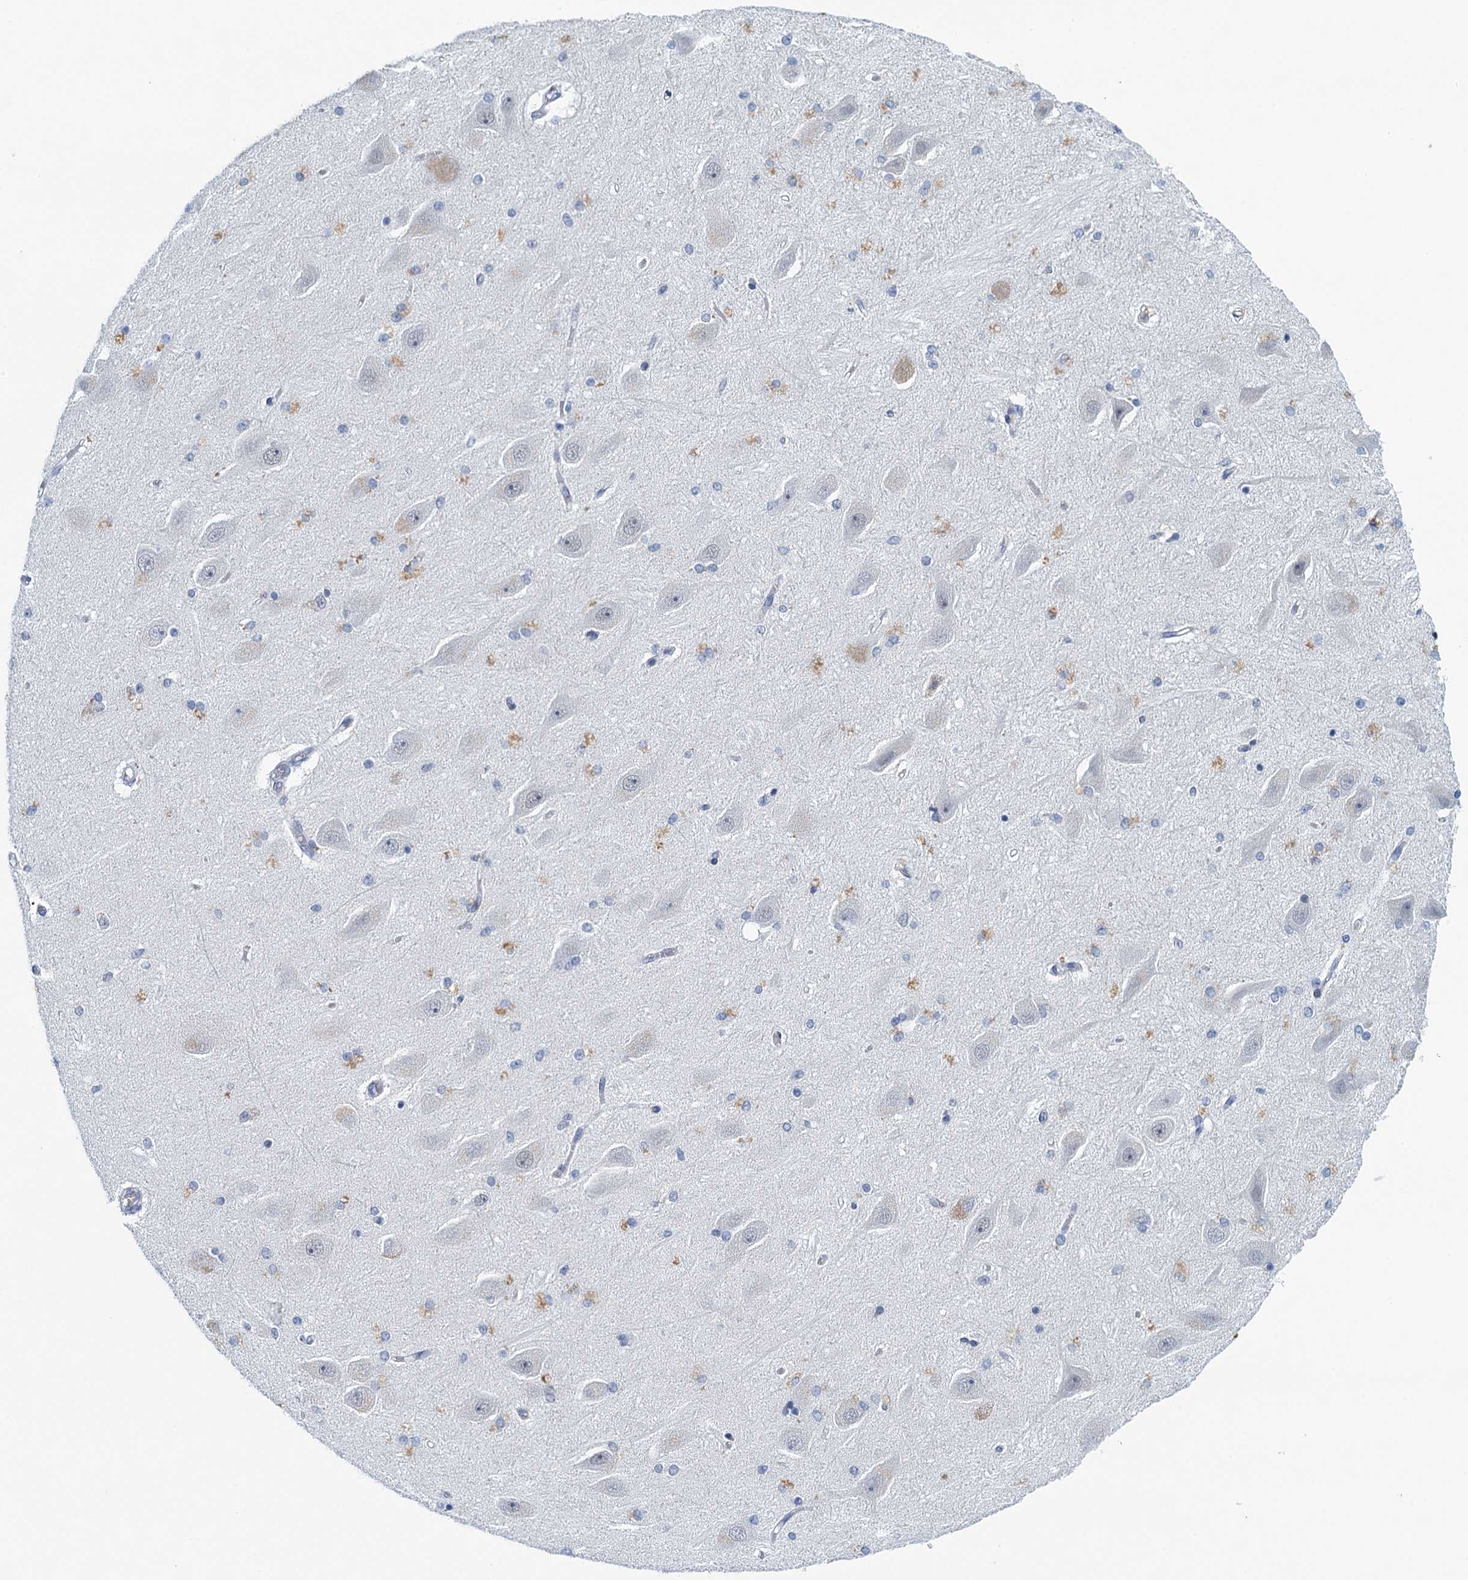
{"staining": {"intensity": "negative", "quantity": "none", "location": "none"}, "tissue": "hippocampus", "cell_type": "Glial cells", "image_type": "normal", "snomed": [{"axis": "morphology", "description": "Normal tissue, NOS"}, {"axis": "topography", "description": "Hippocampus"}], "caption": "This is a image of immunohistochemistry staining of unremarkable hippocampus, which shows no expression in glial cells. The staining is performed using DAB (3,3'-diaminobenzidine) brown chromogen with nuclei counter-stained in using hematoxylin.", "gene": "C16orf95", "patient": {"sex": "female", "age": 54}}